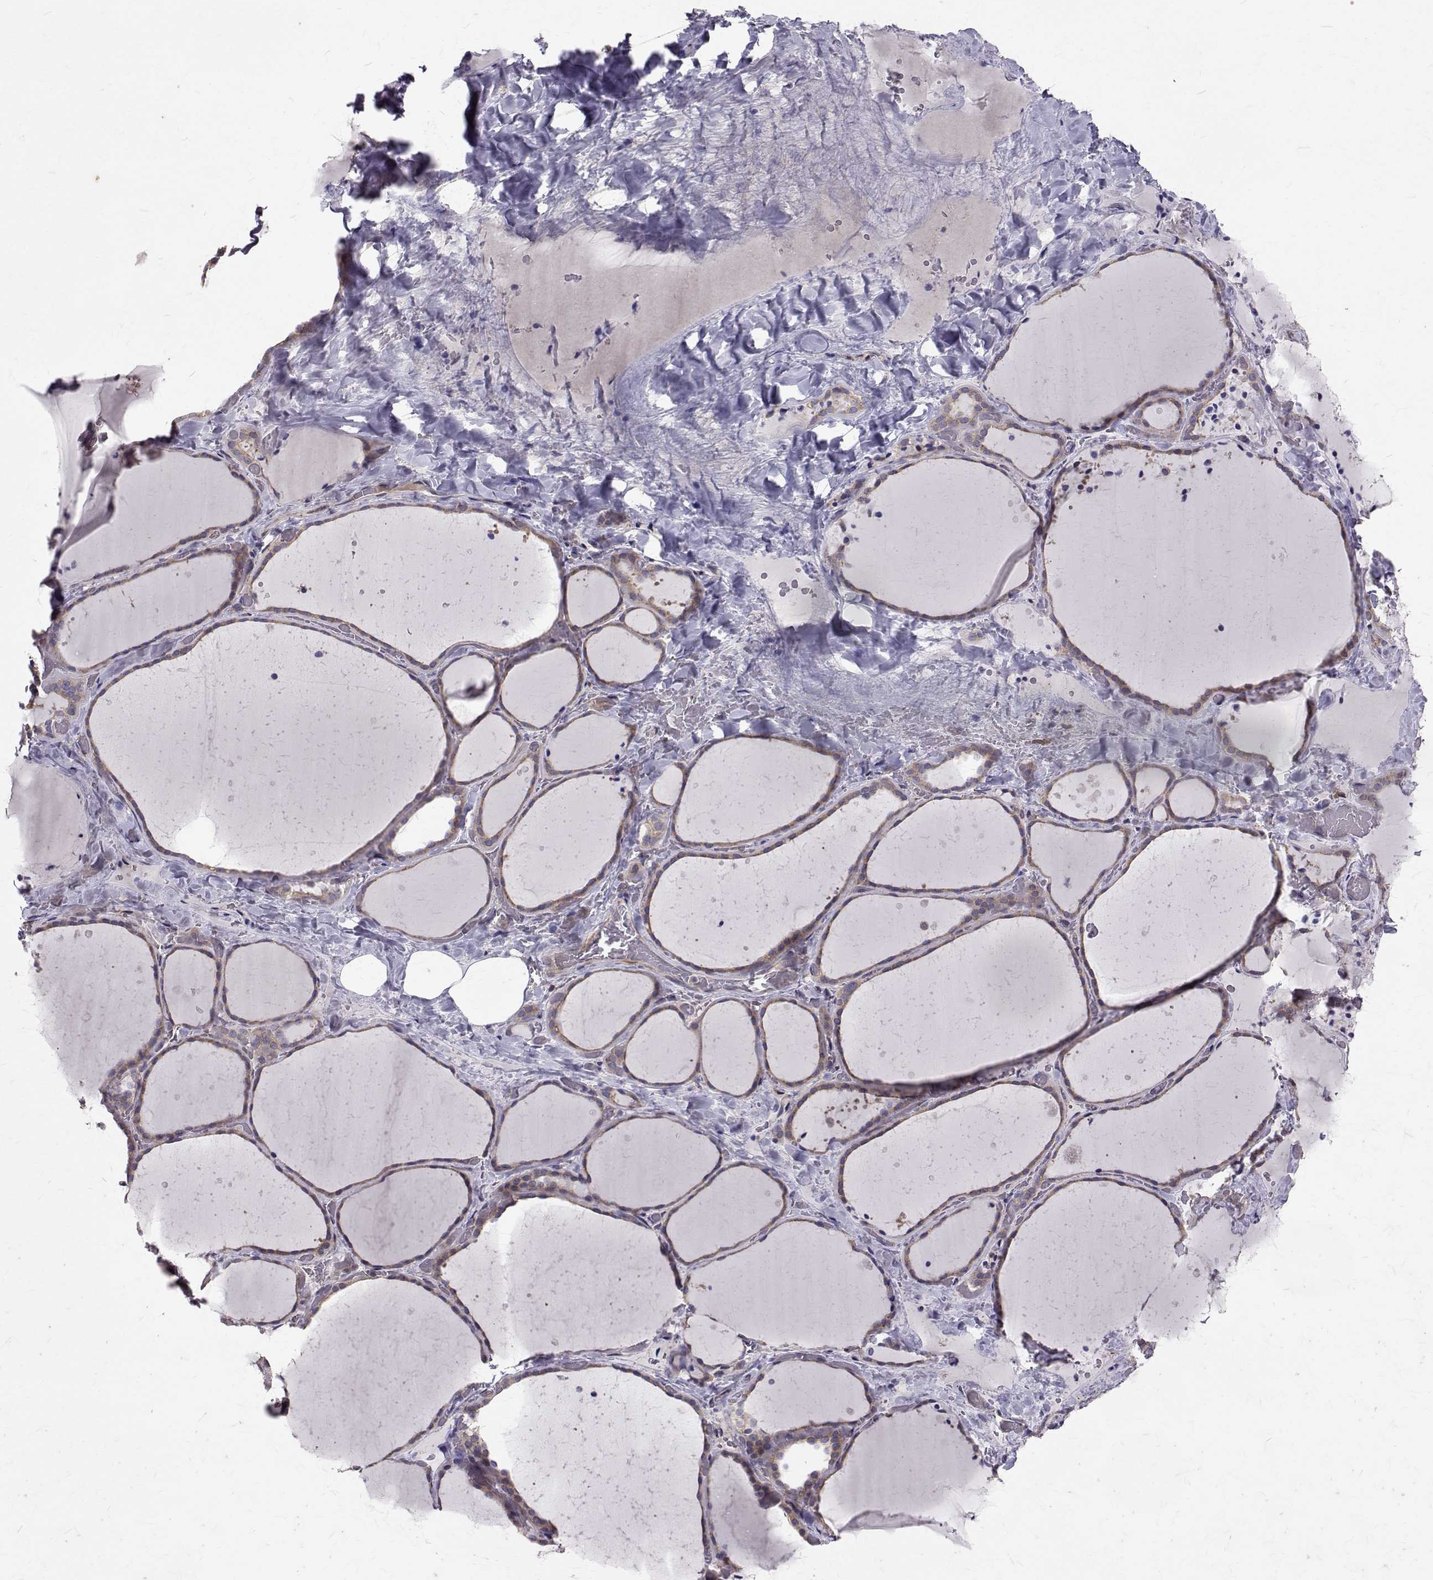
{"staining": {"intensity": "weak", "quantity": ">75%", "location": "cytoplasmic/membranous"}, "tissue": "thyroid gland", "cell_type": "Glandular cells", "image_type": "normal", "snomed": [{"axis": "morphology", "description": "Normal tissue, NOS"}, {"axis": "topography", "description": "Thyroid gland"}], "caption": "DAB (3,3'-diaminobenzidine) immunohistochemical staining of normal human thyroid gland shows weak cytoplasmic/membranous protein expression in about >75% of glandular cells.", "gene": "ARFGAP1", "patient": {"sex": "female", "age": 36}}